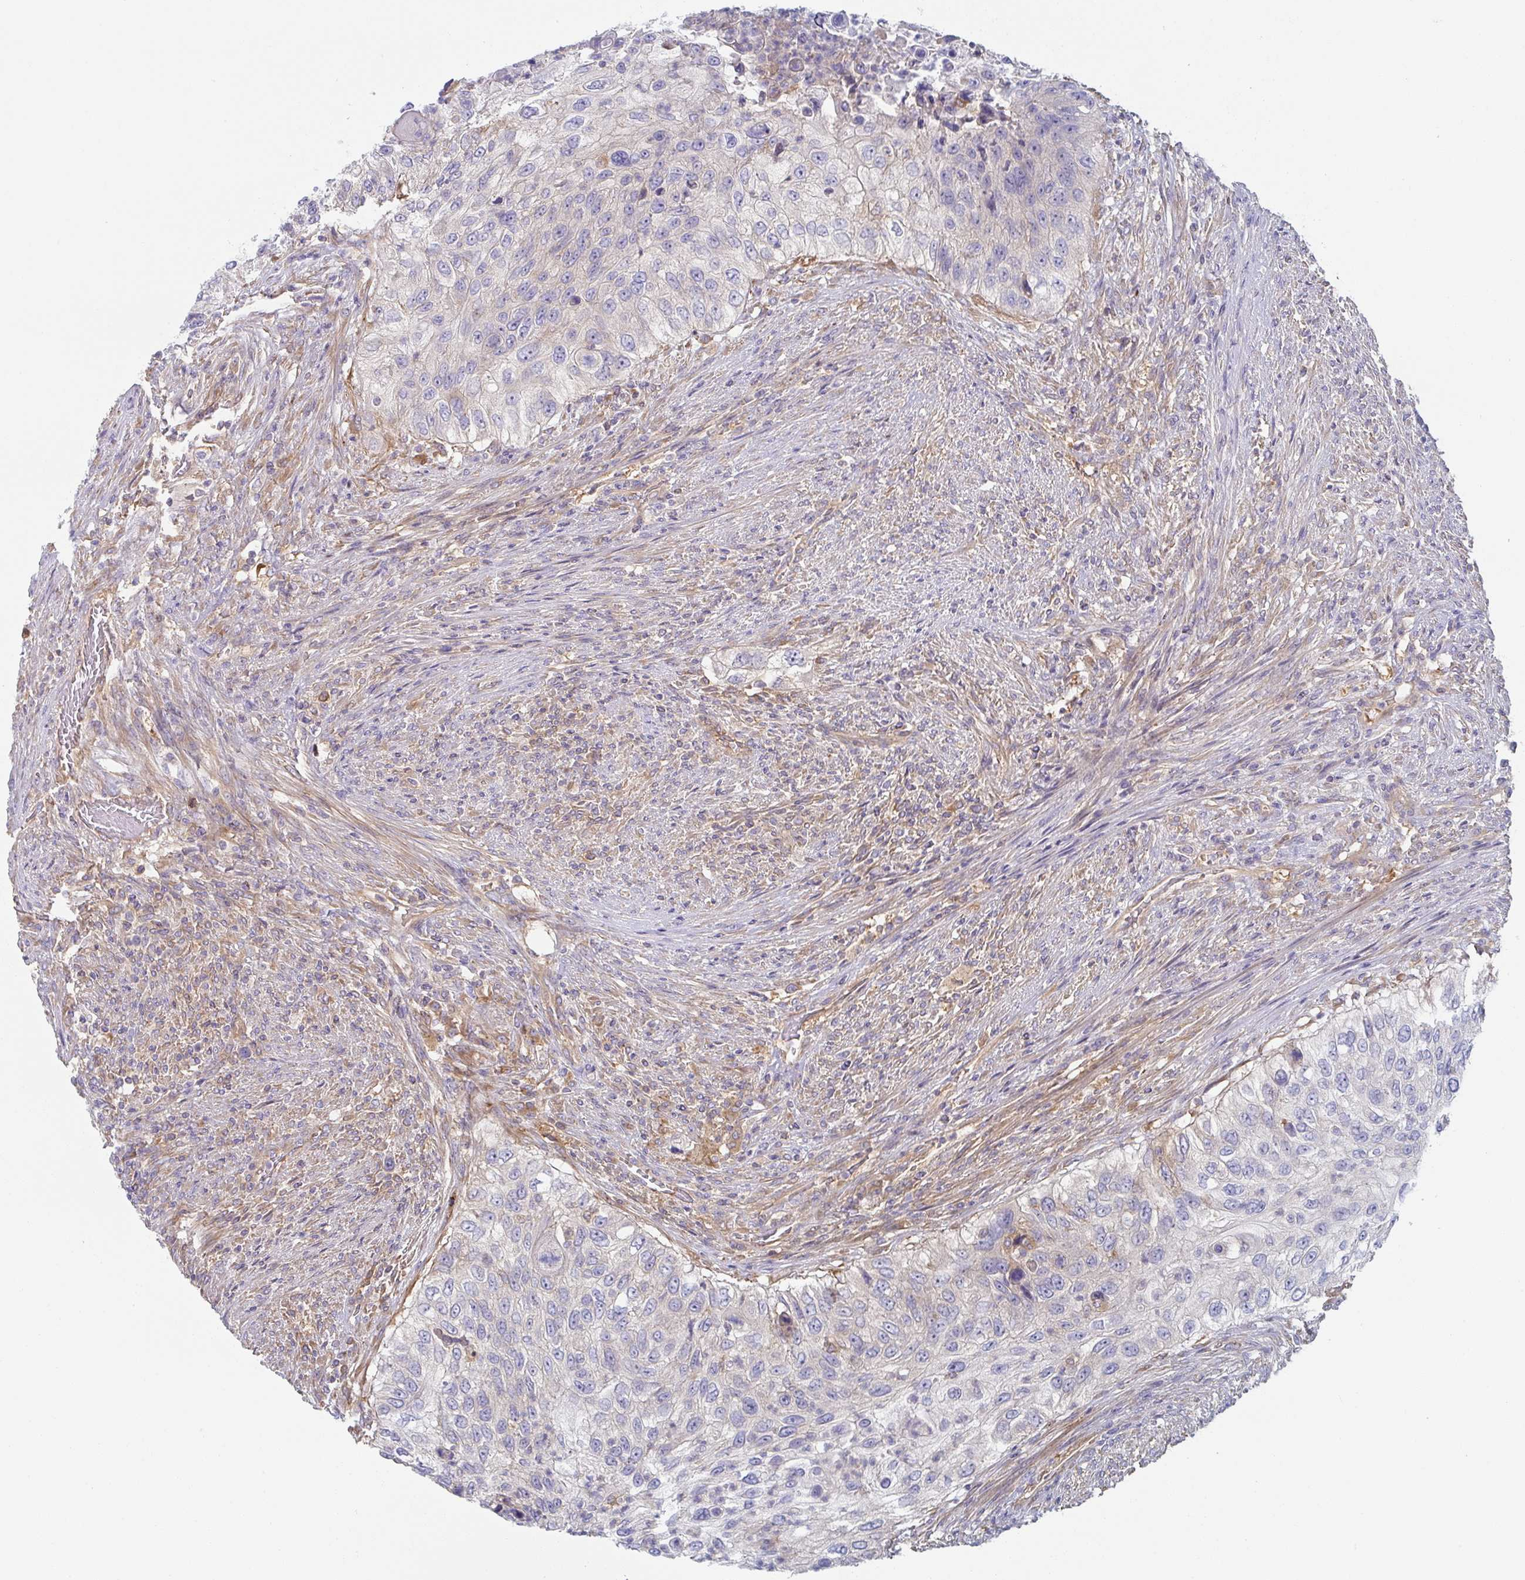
{"staining": {"intensity": "negative", "quantity": "none", "location": "none"}, "tissue": "urothelial cancer", "cell_type": "Tumor cells", "image_type": "cancer", "snomed": [{"axis": "morphology", "description": "Urothelial carcinoma, High grade"}, {"axis": "topography", "description": "Urinary bladder"}], "caption": "The micrograph demonstrates no staining of tumor cells in urothelial carcinoma (high-grade).", "gene": "AMPD2", "patient": {"sex": "female", "age": 60}}